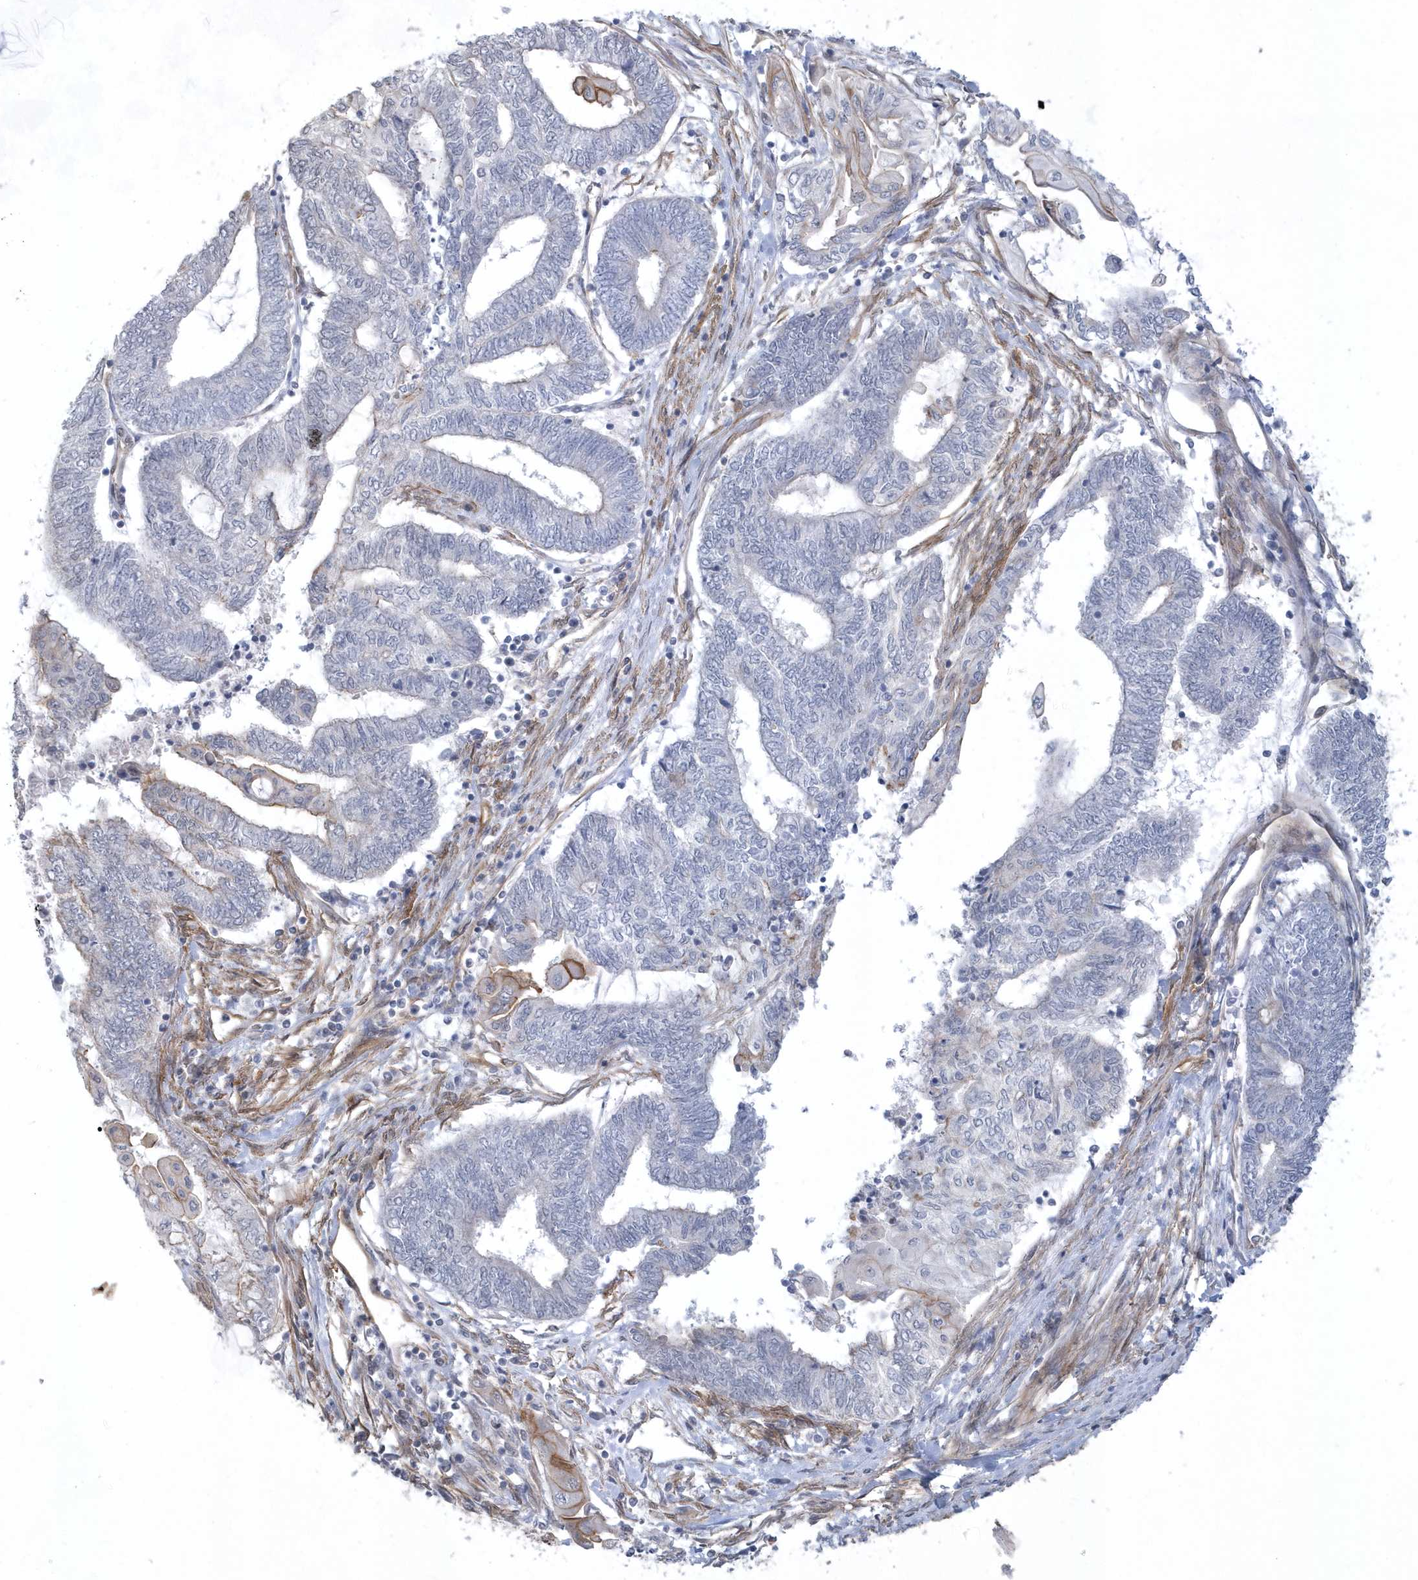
{"staining": {"intensity": "negative", "quantity": "none", "location": "none"}, "tissue": "endometrial cancer", "cell_type": "Tumor cells", "image_type": "cancer", "snomed": [{"axis": "morphology", "description": "Adenocarcinoma, NOS"}, {"axis": "topography", "description": "Uterus"}, {"axis": "topography", "description": "Endometrium"}], "caption": "Endometrial cancer (adenocarcinoma) was stained to show a protein in brown. There is no significant expression in tumor cells. (Brightfield microscopy of DAB immunohistochemistry (IHC) at high magnification).", "gene": "RAI14", "patient": {"sex": "female", "age": 70}}